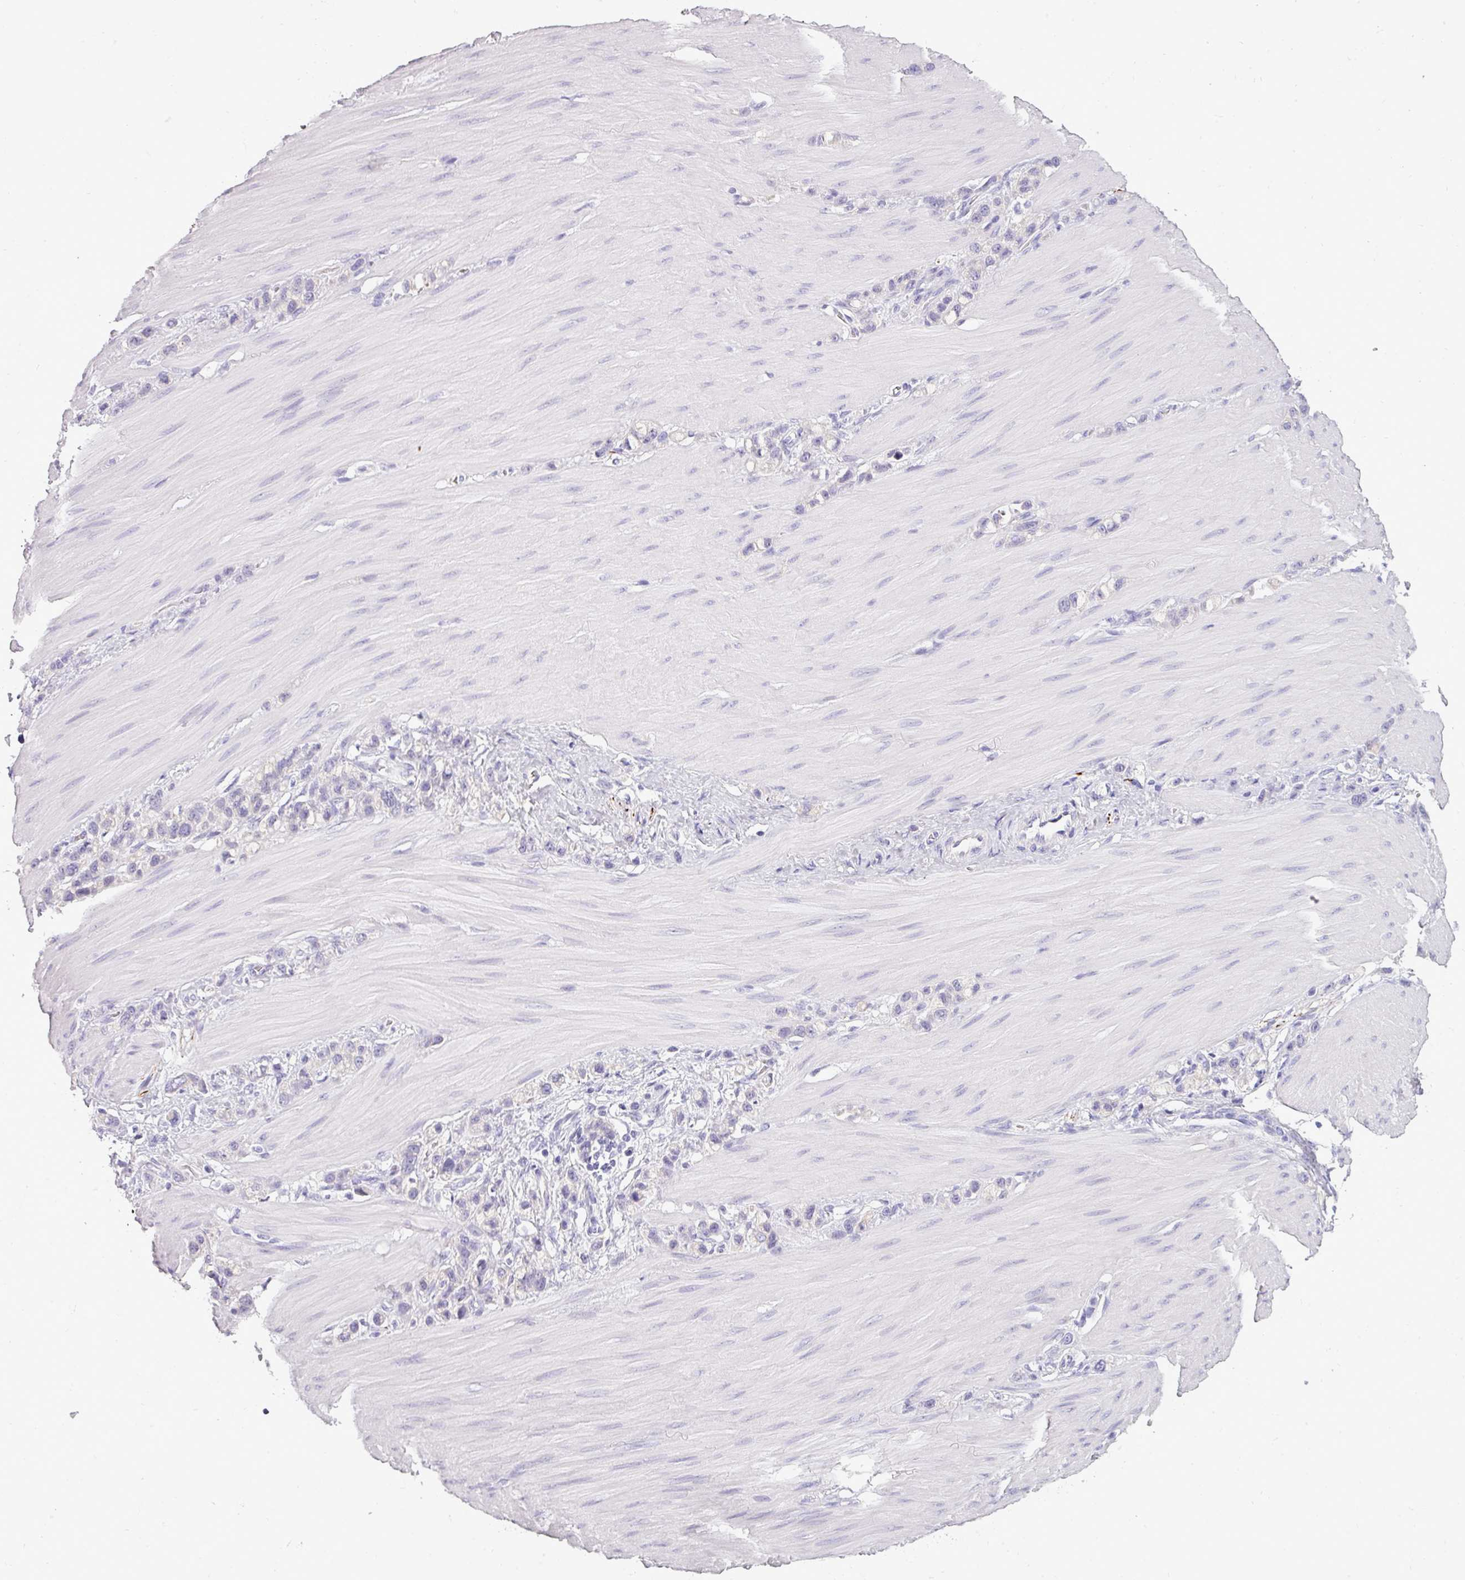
{"staining": {"intensity": "negative", "quantity": "none", "location": "none"}, "tissue": "stomach cancer", "cell_type": "Tumor cells", "image_type": "cancer", "snomed": [{"axis": "morphology", "description": "Adenocarcinoma, NOS"}, {"axis": "topography", "description": "Stomach"}], "caption": "There is no significant expression in tumor cells of stomach cancer.", "gene": "DNAAF9", "patient": {"sex": "female", "age": 65}}